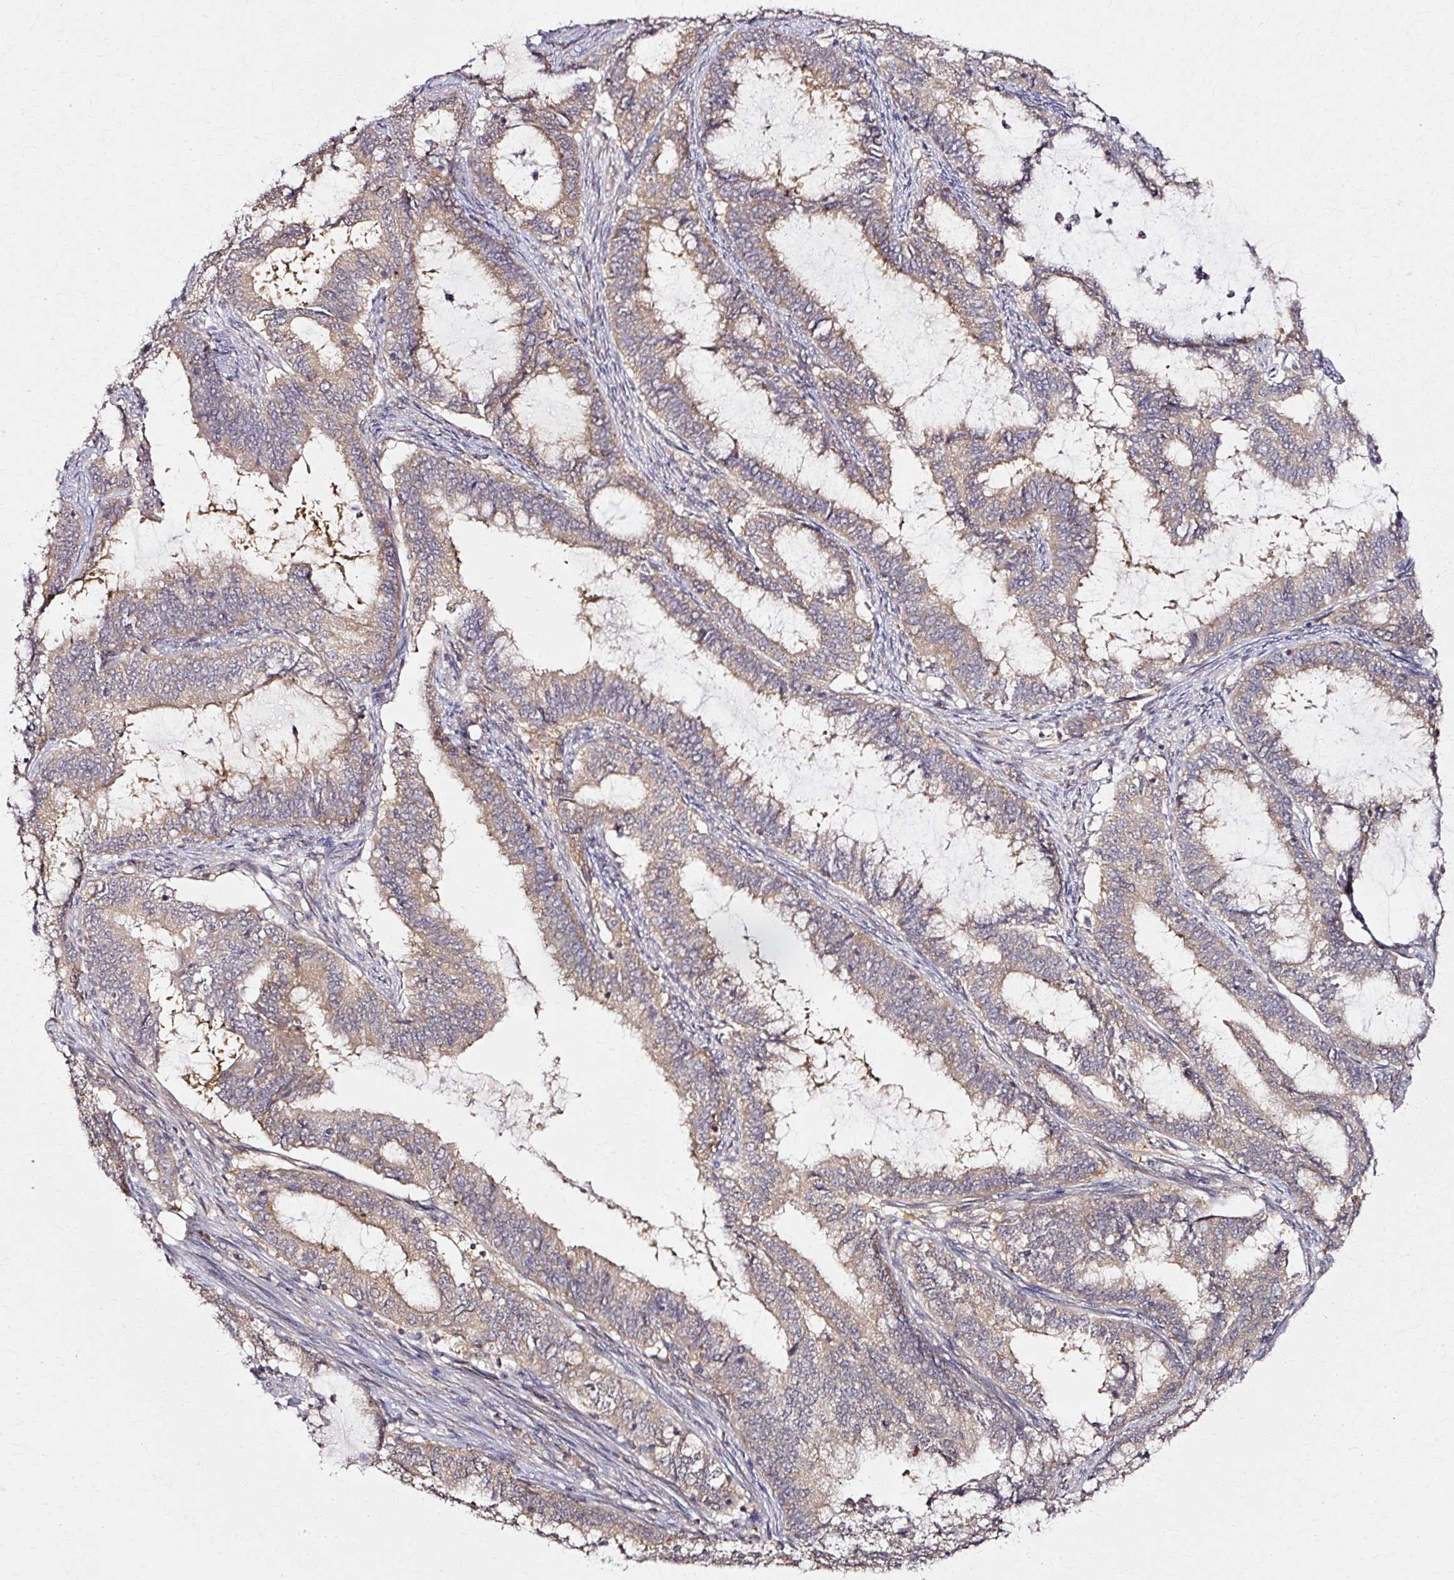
{"staining": {"intensity": "weak", "quantity": ">75%", "location": "cytoplasmic/membranous"}, "tissue": "endometrial cancer", "cell_type": "Tumor cells", "image_type": "cancer", "snomed": [{"axis": "morphology", "description": "Adenocarcinoma, NOS"}, {"axis": "topography", "description": "Endometrium"}], "caption": "The histopathology image shows staining of endometrial cancer (adenocarcinoma), revealing weak cytoplasmic/membranous protein expression (brown color) within tumor cells.", "gene": "RGPD5", "patient": {"sex": "female", "age": 51}}